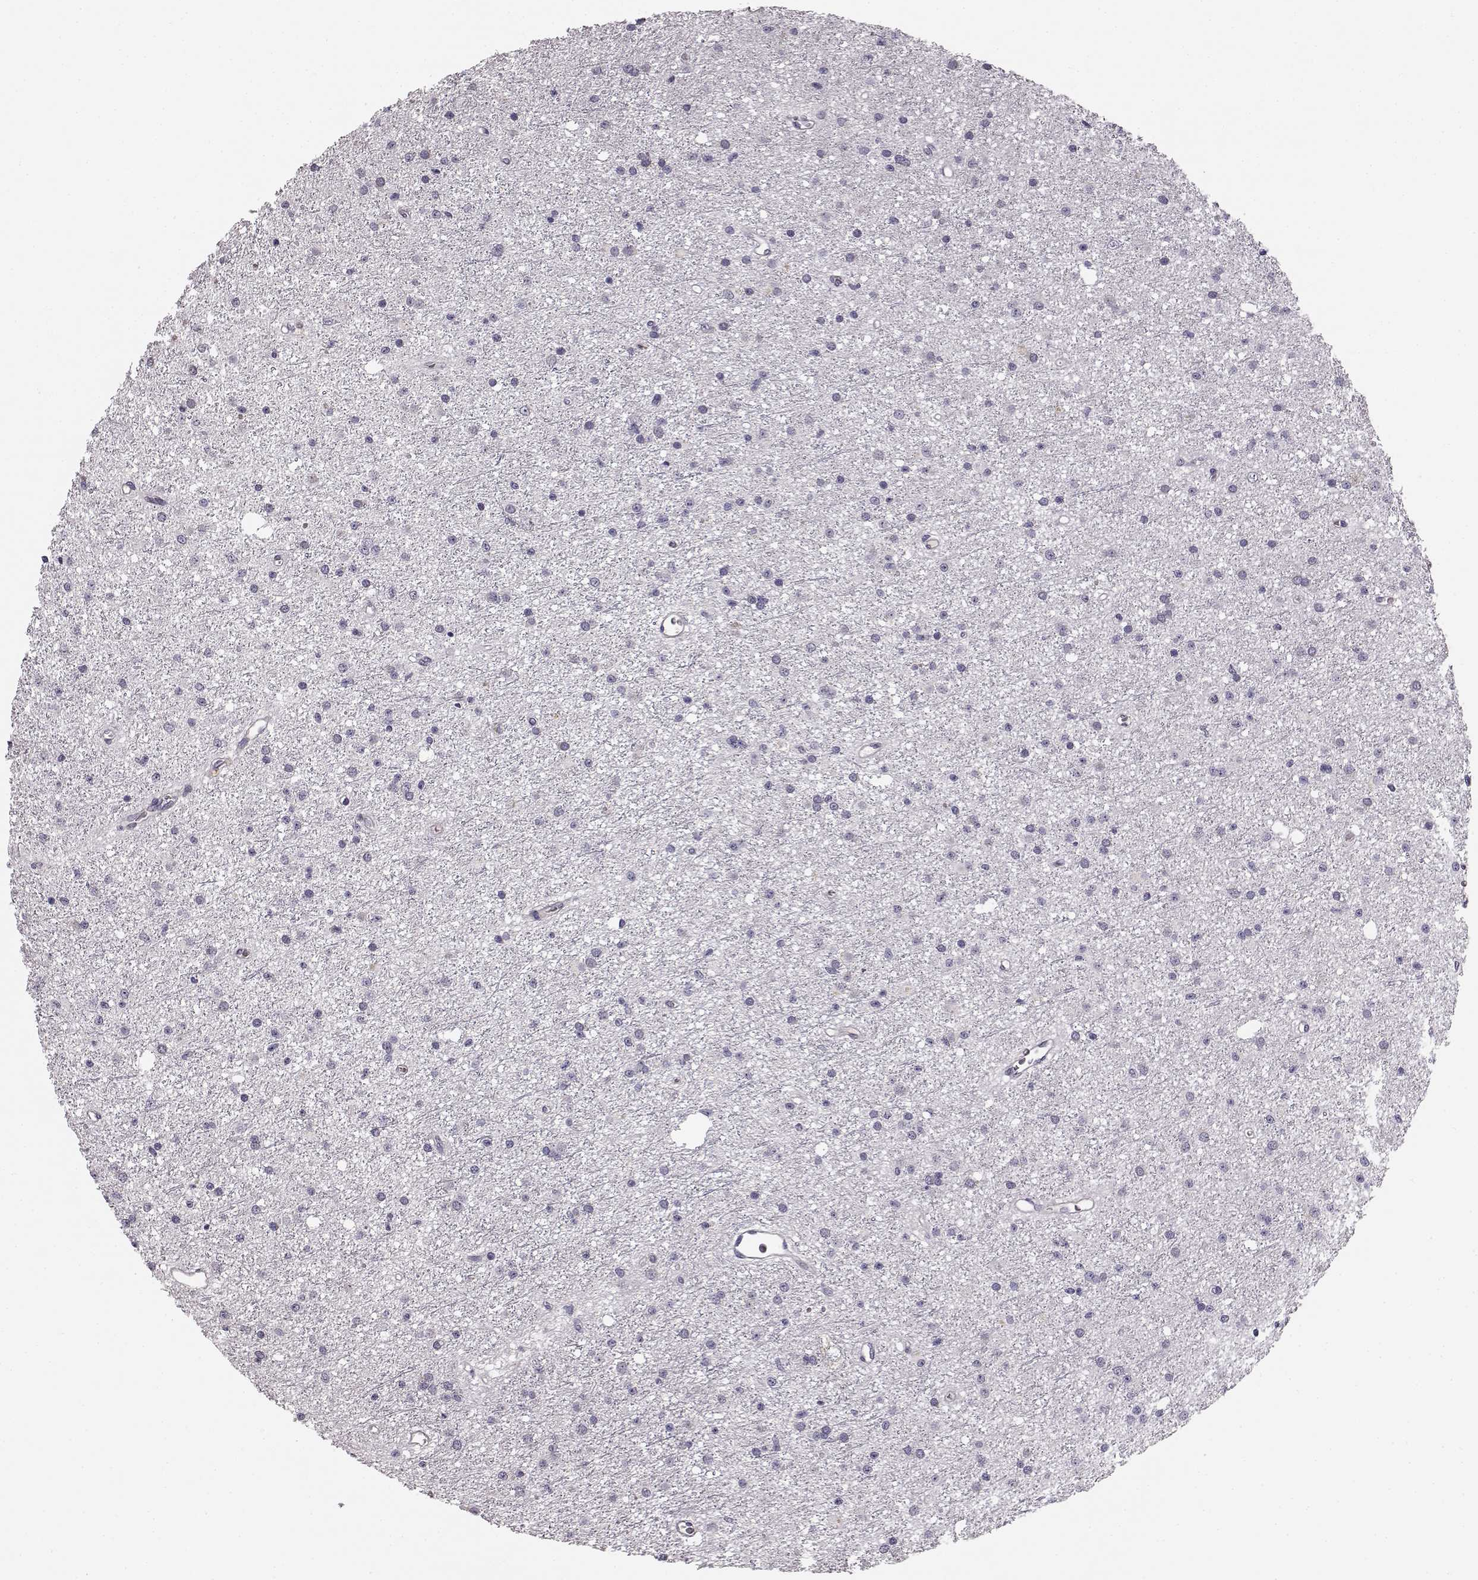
{"staining": {"intensity": "negative", "quantity": "none", "location": "none"}, "tissue": "glioma", "cell_type": "Tumor cells", "image_type": "cancer", "snomed": [{"axis": "morphology", "description": "Glioma, malignant, Low grade"}, {"axis": "topography", "description": "Brain"}], "caption": "Immunohistochemistry of human glioma demonstrates no positivity in tumor cells.", "gene": "BFSP2", "patient": {"sex": "male", "age": 27}}